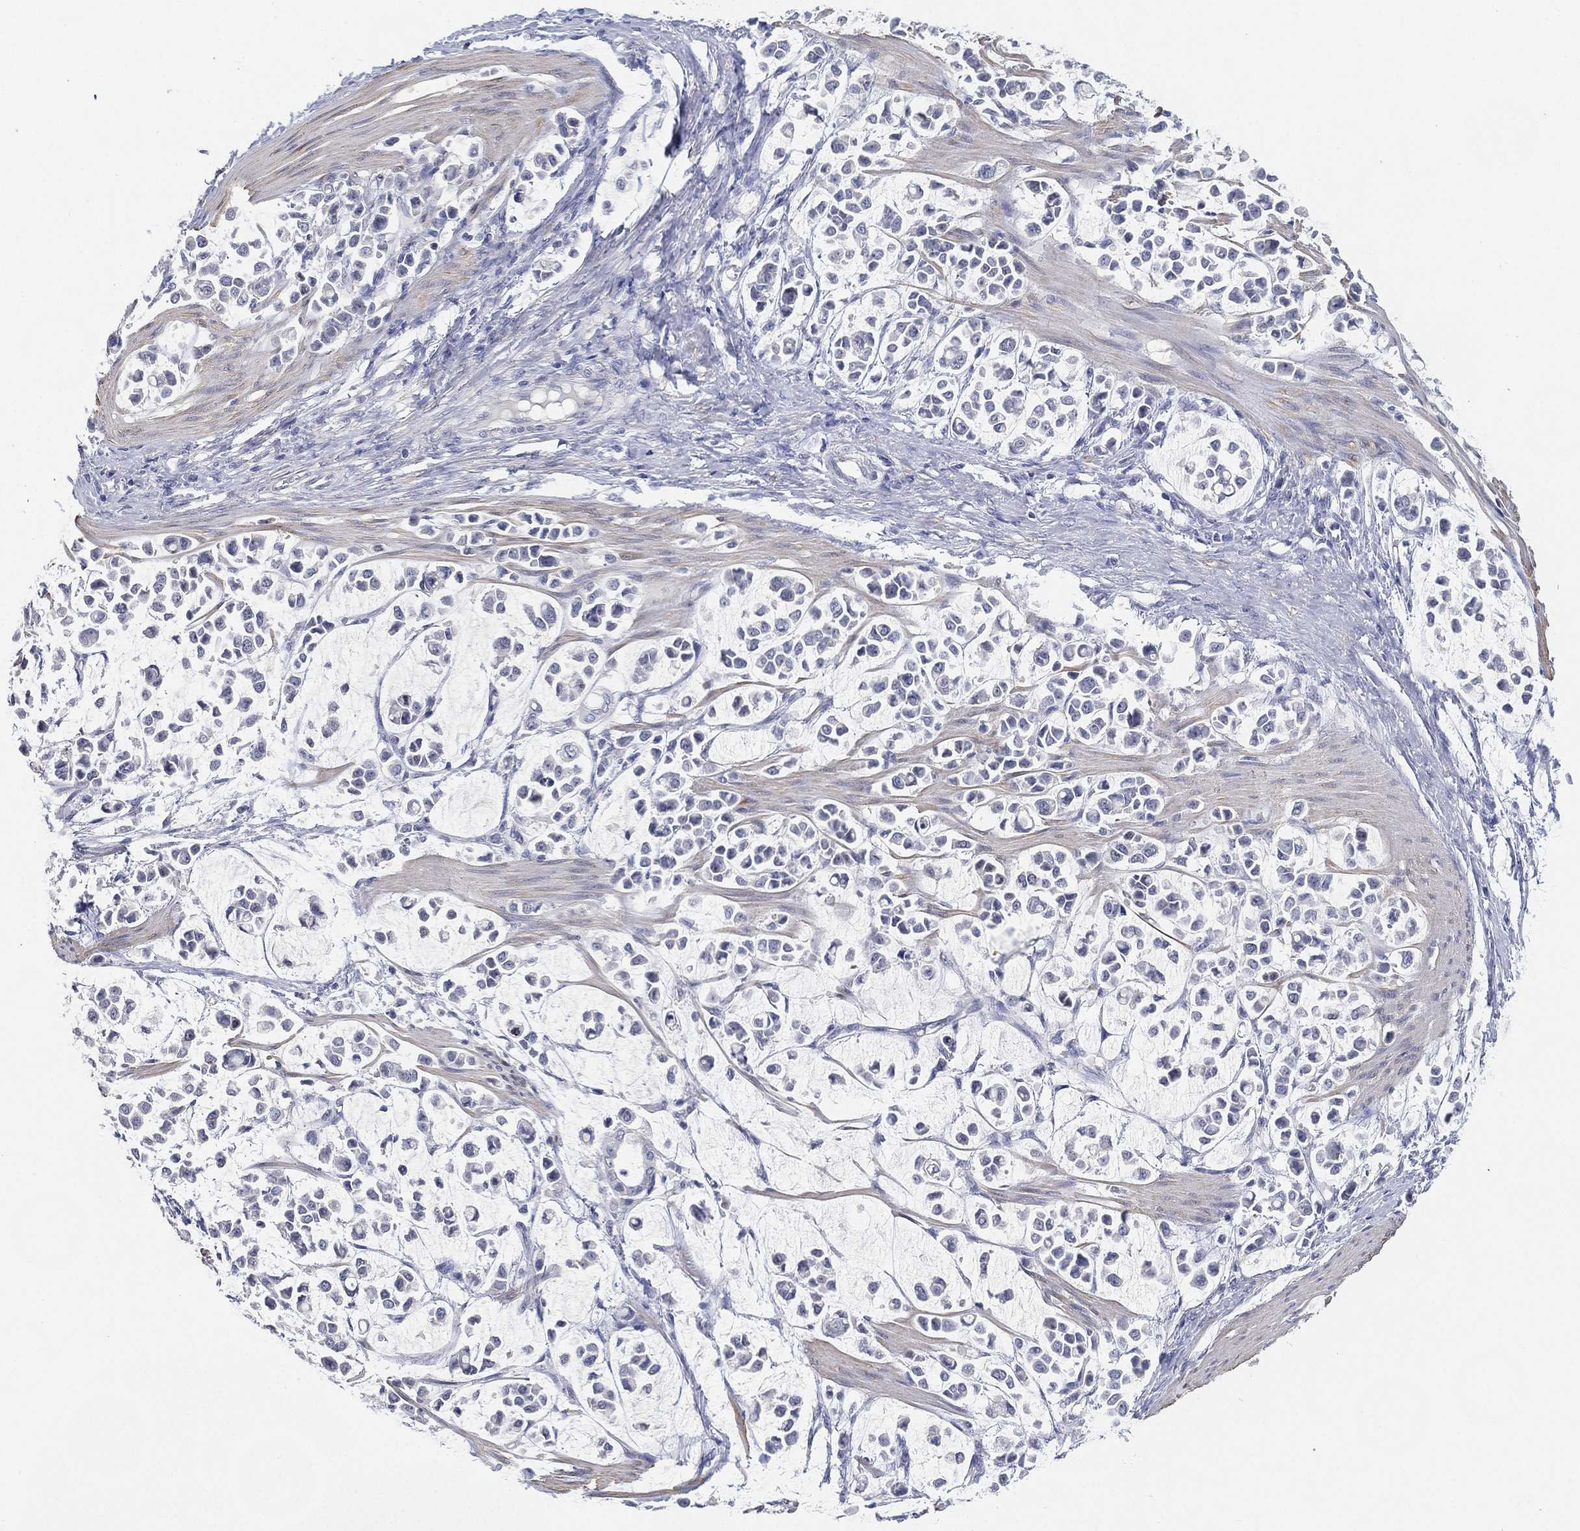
{"staining": {"intensity": "negative", "quantity": "none", "location": "none"}, "tissue": "stomach cancer", "cell_type": "Tumor cells", "image_type": "cancer", "snomed": [{"axis": "morphology", "description": "Adenocarcinoma, NOS"}, {"axis": "topography", "description": "Stomach"}], "caption": "Immunohistochemistry photomicrograph of neoplastic tissue: stomach adenocarcinoma stained with DAB (3,3'-diaminobenzidine) reveals no significant protein staining in tumor cells.", "gene": "FAM187B", "patient": {"sex": "male", "age": 82}}